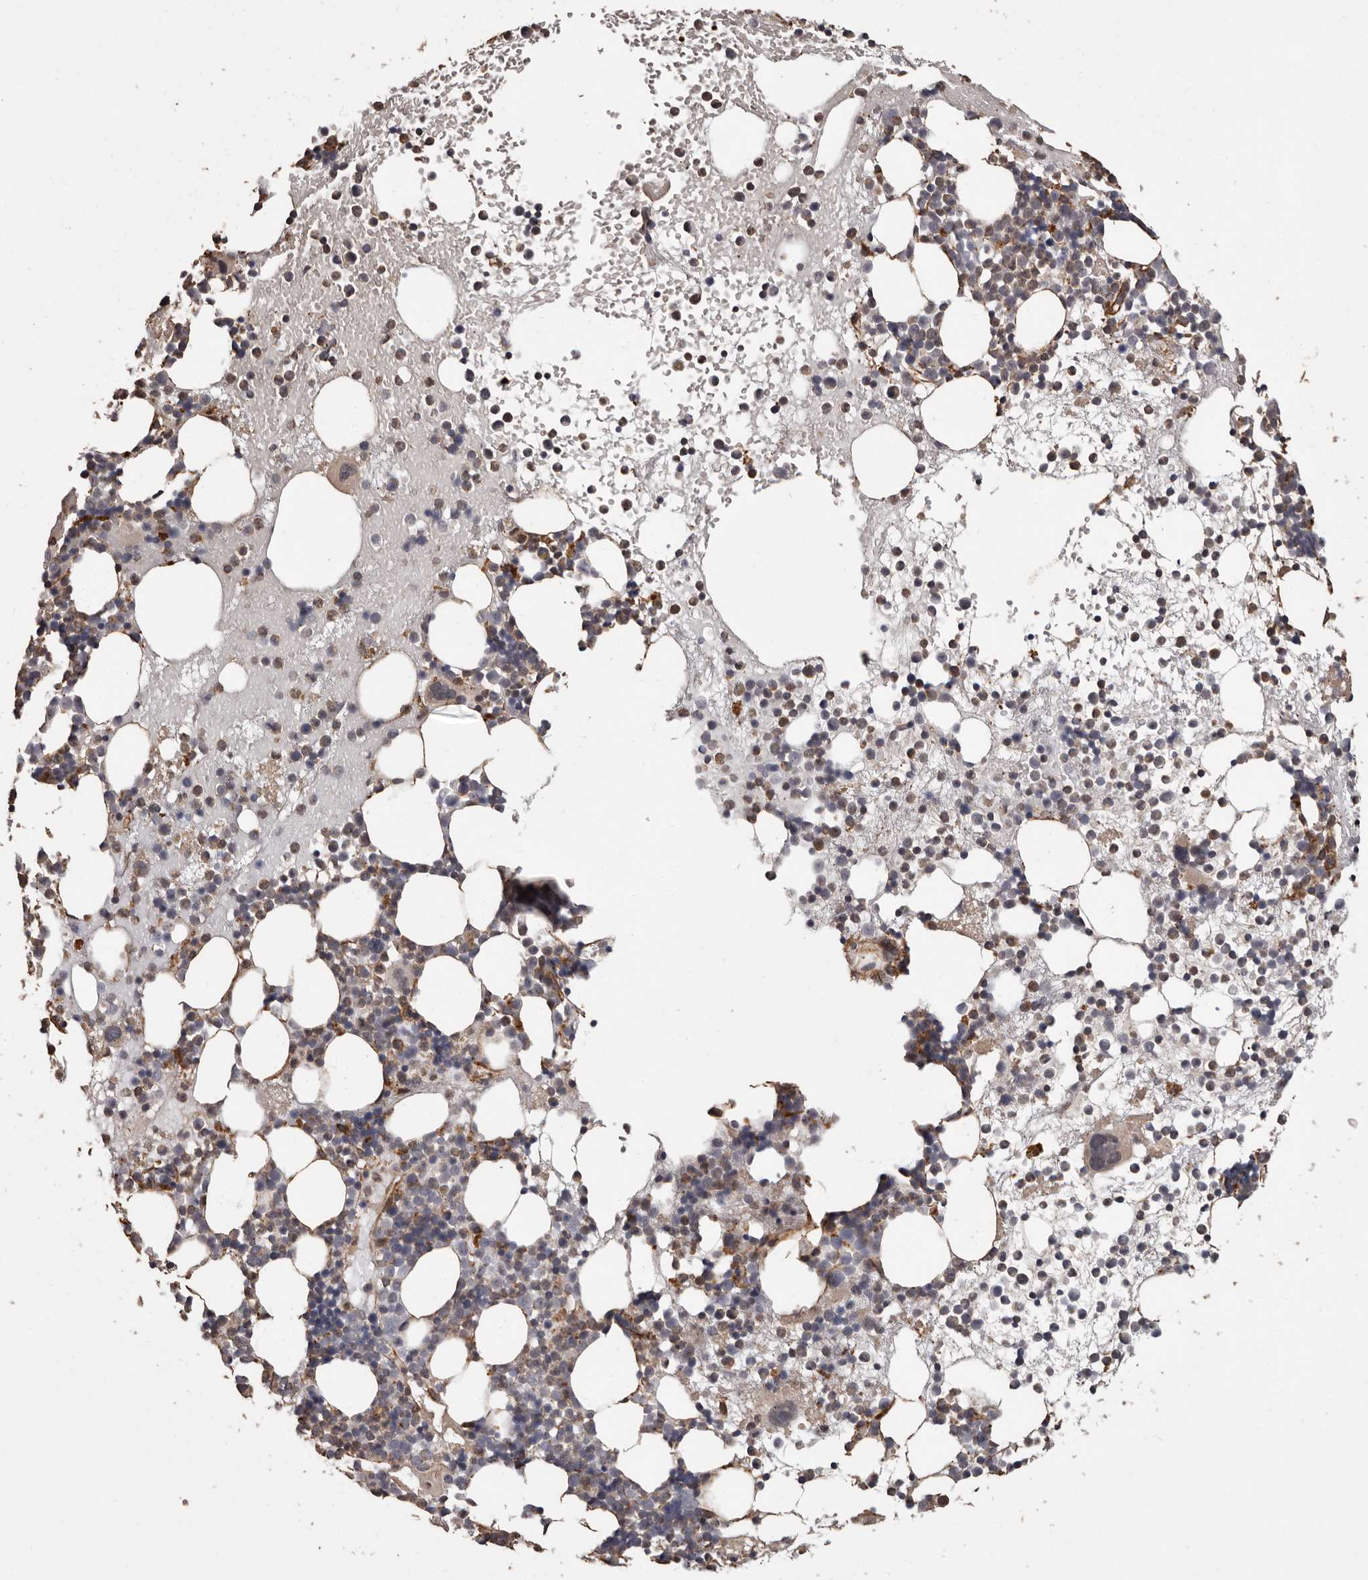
{"staining": {"intensity": "moderate", "quantity": "<25%", "location": "cytoplasmic/membranous"}, "tissue": "bone marrow", "cell_type": "Hematopoietic cells", "image_type": "normal", "snomed": [{"axis": "morphology", "description": "Normal tissue, NOS"}, {"axis": "topography", "description": "Bone marrow"}], "caption": "Hematopoietic cells show moderate cytoplasmic/membranous positivity in approximately <25% of cells in benign bone marrow.", "gene": "BRAT1", "patient": {"sex": "female", "age": 57}}